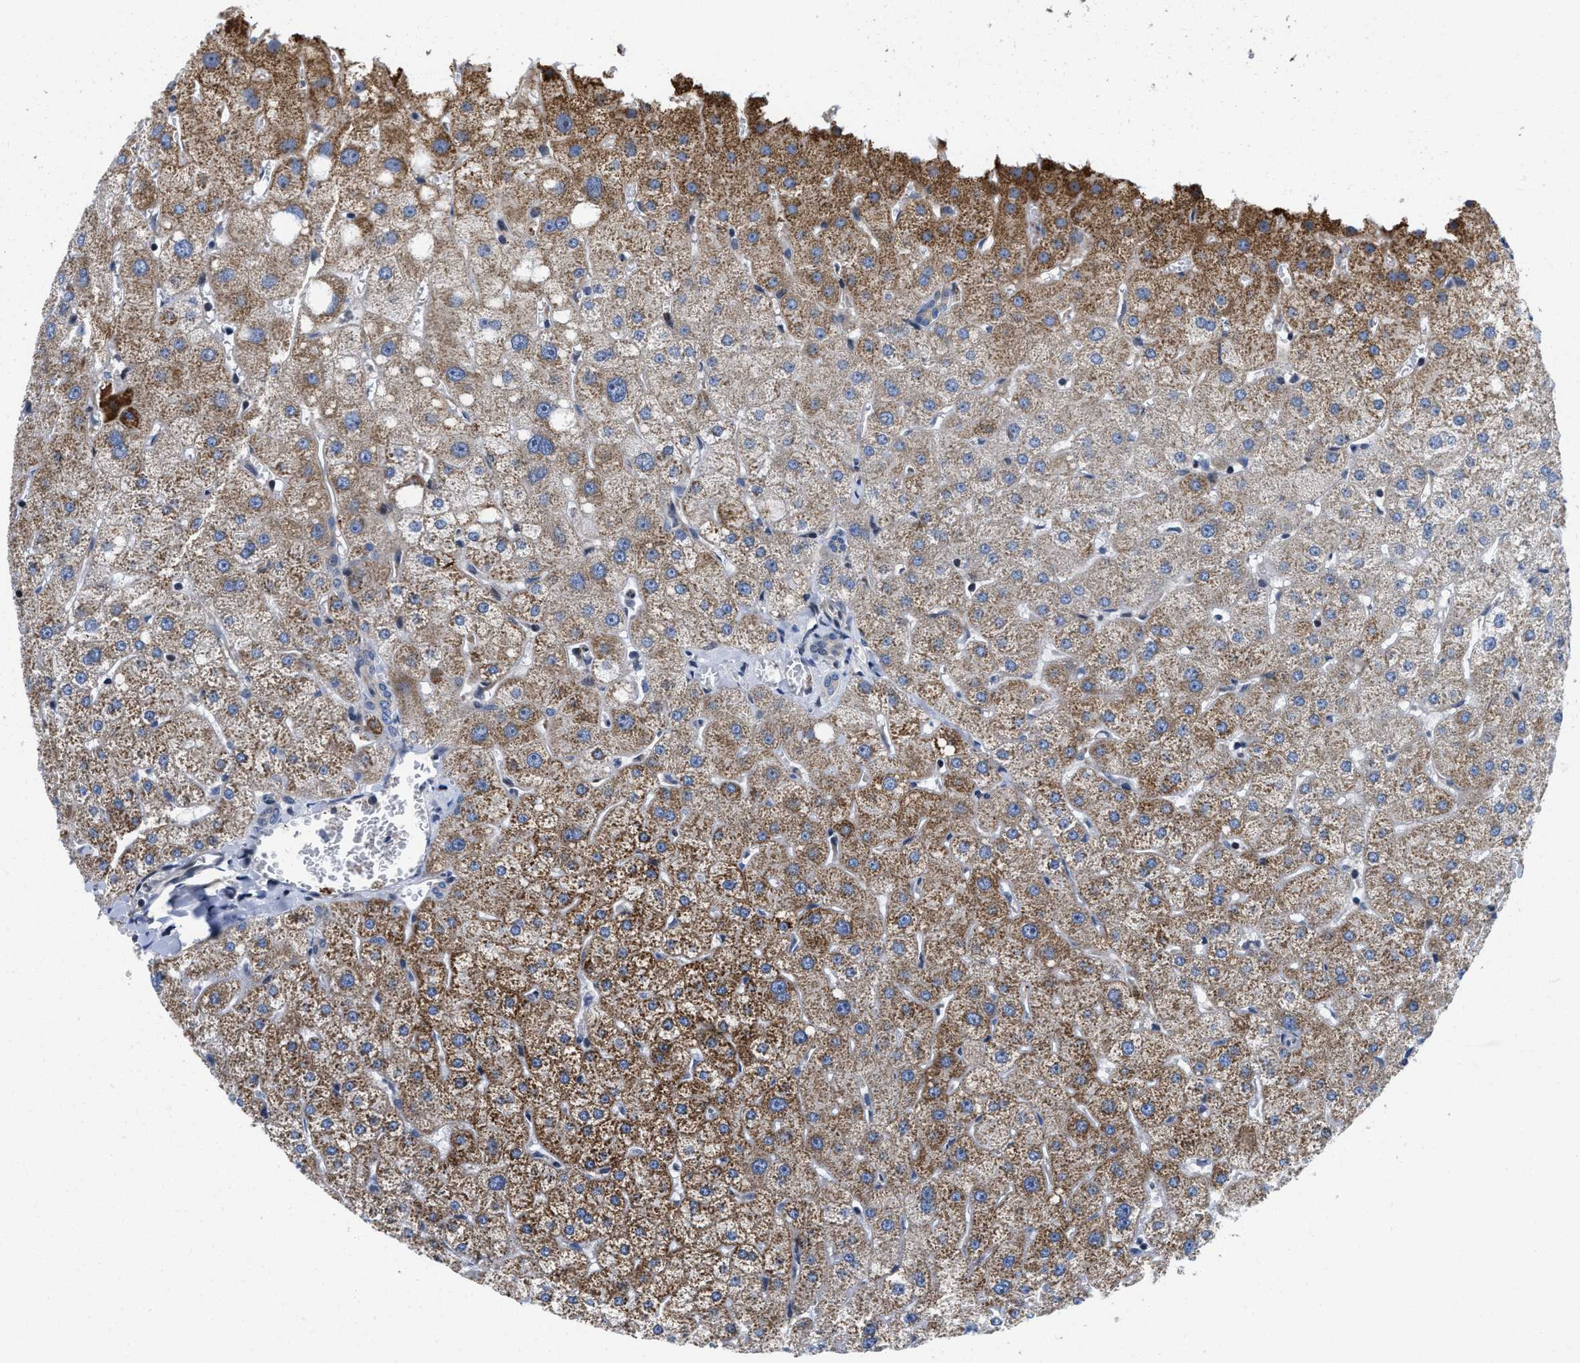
{"staining": {"intensity": "negative", "quantity": "none", "location": "none"}, "tissue": "liver", "cell_type": "Cholangiocytes", "image_type": "normal", "snomed": [{"axis": "morphology", "description": "Normal tissue, NOS"}, {"axis": "topography", "description": "Liver"}], "caption": "DAB immunohistochemical staining of benign human liver shows no significant positivity in cholangiocytes. The staining is performed using DAB (3,3'-diaminobenzidine) brown chromogen with nuclei counter-stained in using hematoxylin.", "gene": "IKBKE", "patient": {"sex": "male", "age": 73}}